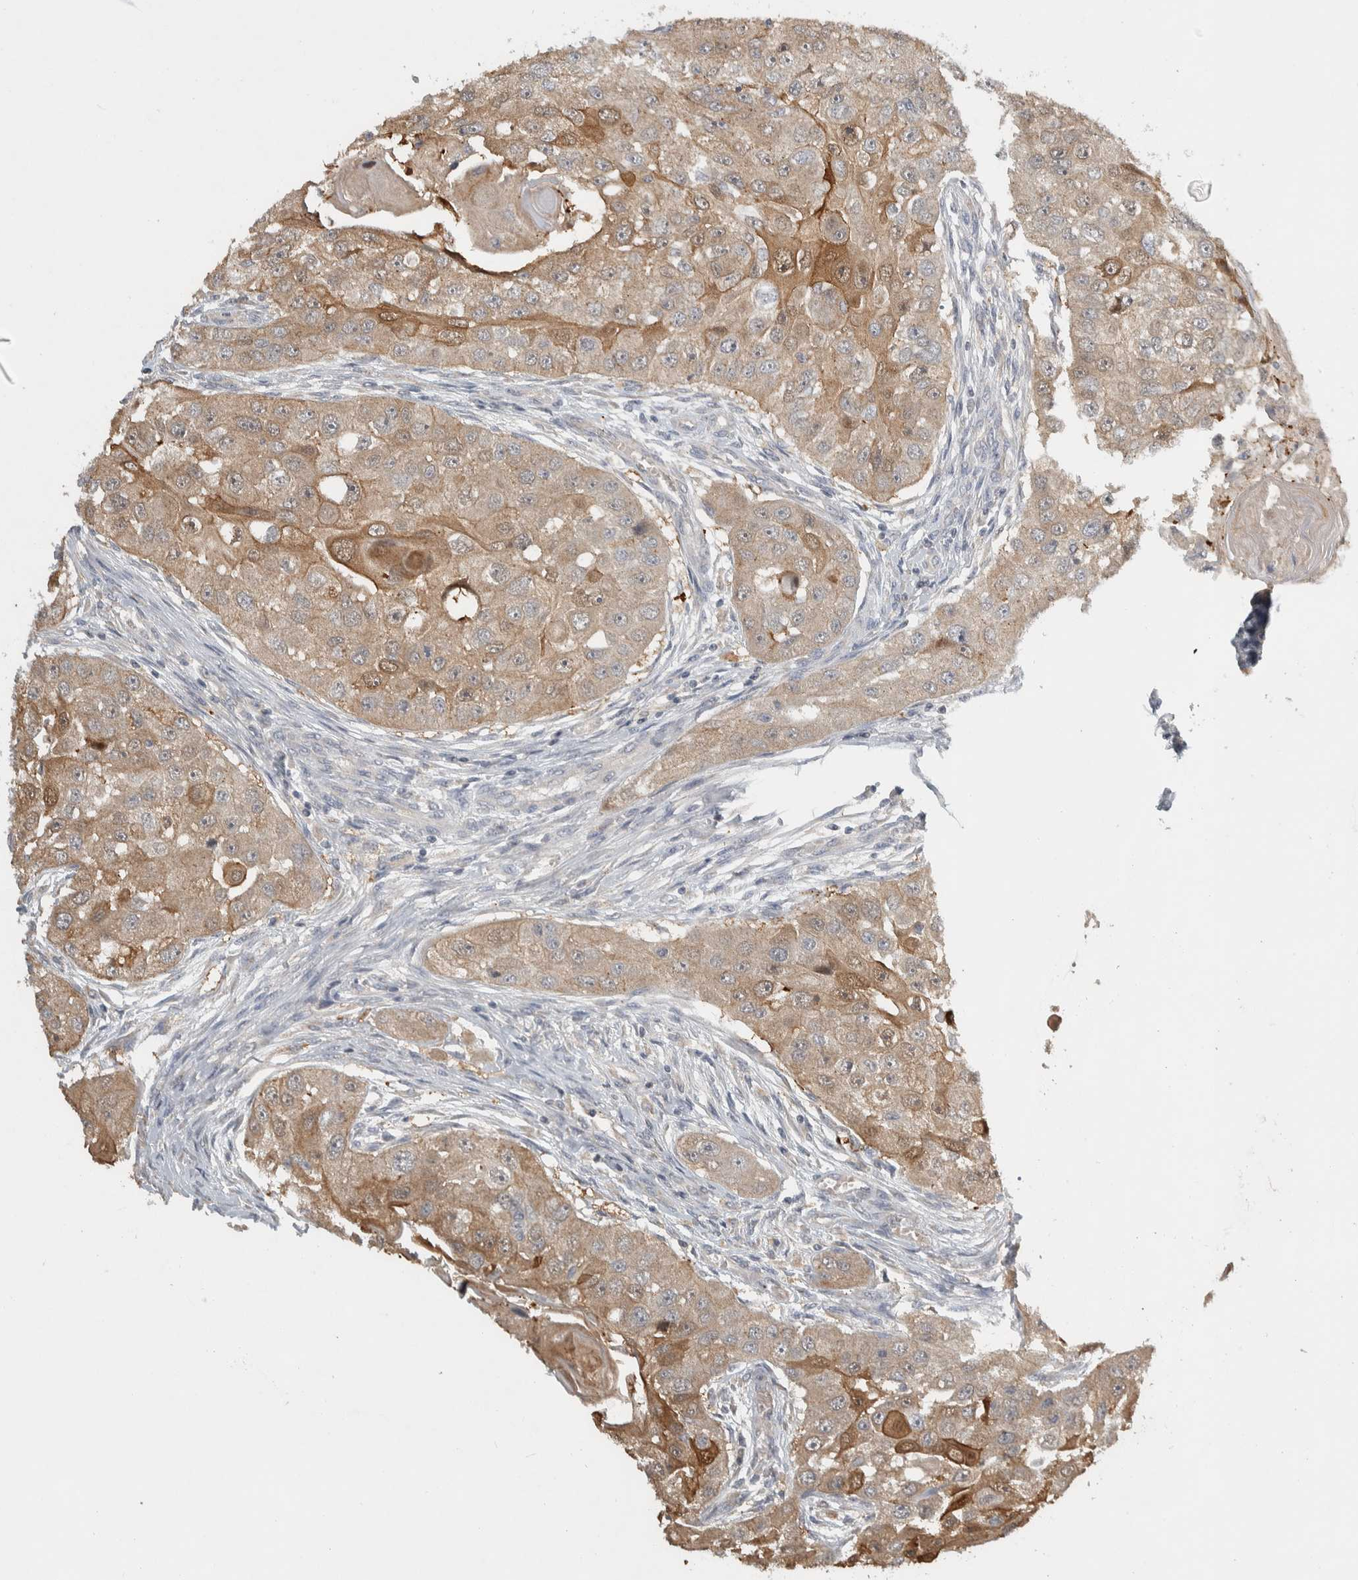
{"staining": {"intensity": "moderate", "quantity": "25%-75%", "location": "cytoplasmic/membranous"}, "tissue": "head and neck cancer", "cell_type": "Tumor cells", "image_type": "cancer", "snomed": [{"axis": "morphology", "description": "Normal tissue, NOS"}, {"axis": "morphology", "description": "Squamous cell carcinoma, NOS"}, {"axis": "topography", "description": "Skeletal muscle"}, {"axis": "topography", "description": "Head-Neck"}], "caption": "The image exhibits immunohistochemical staining of head and neck cancer (squamous cell carcinoma). There is moderate cytoplasmic/membranous staining is seen in approximately 25%-75% of tumor cells.", "gene": "EIF3H", "patient": {"sex": "male", "age": 51}}